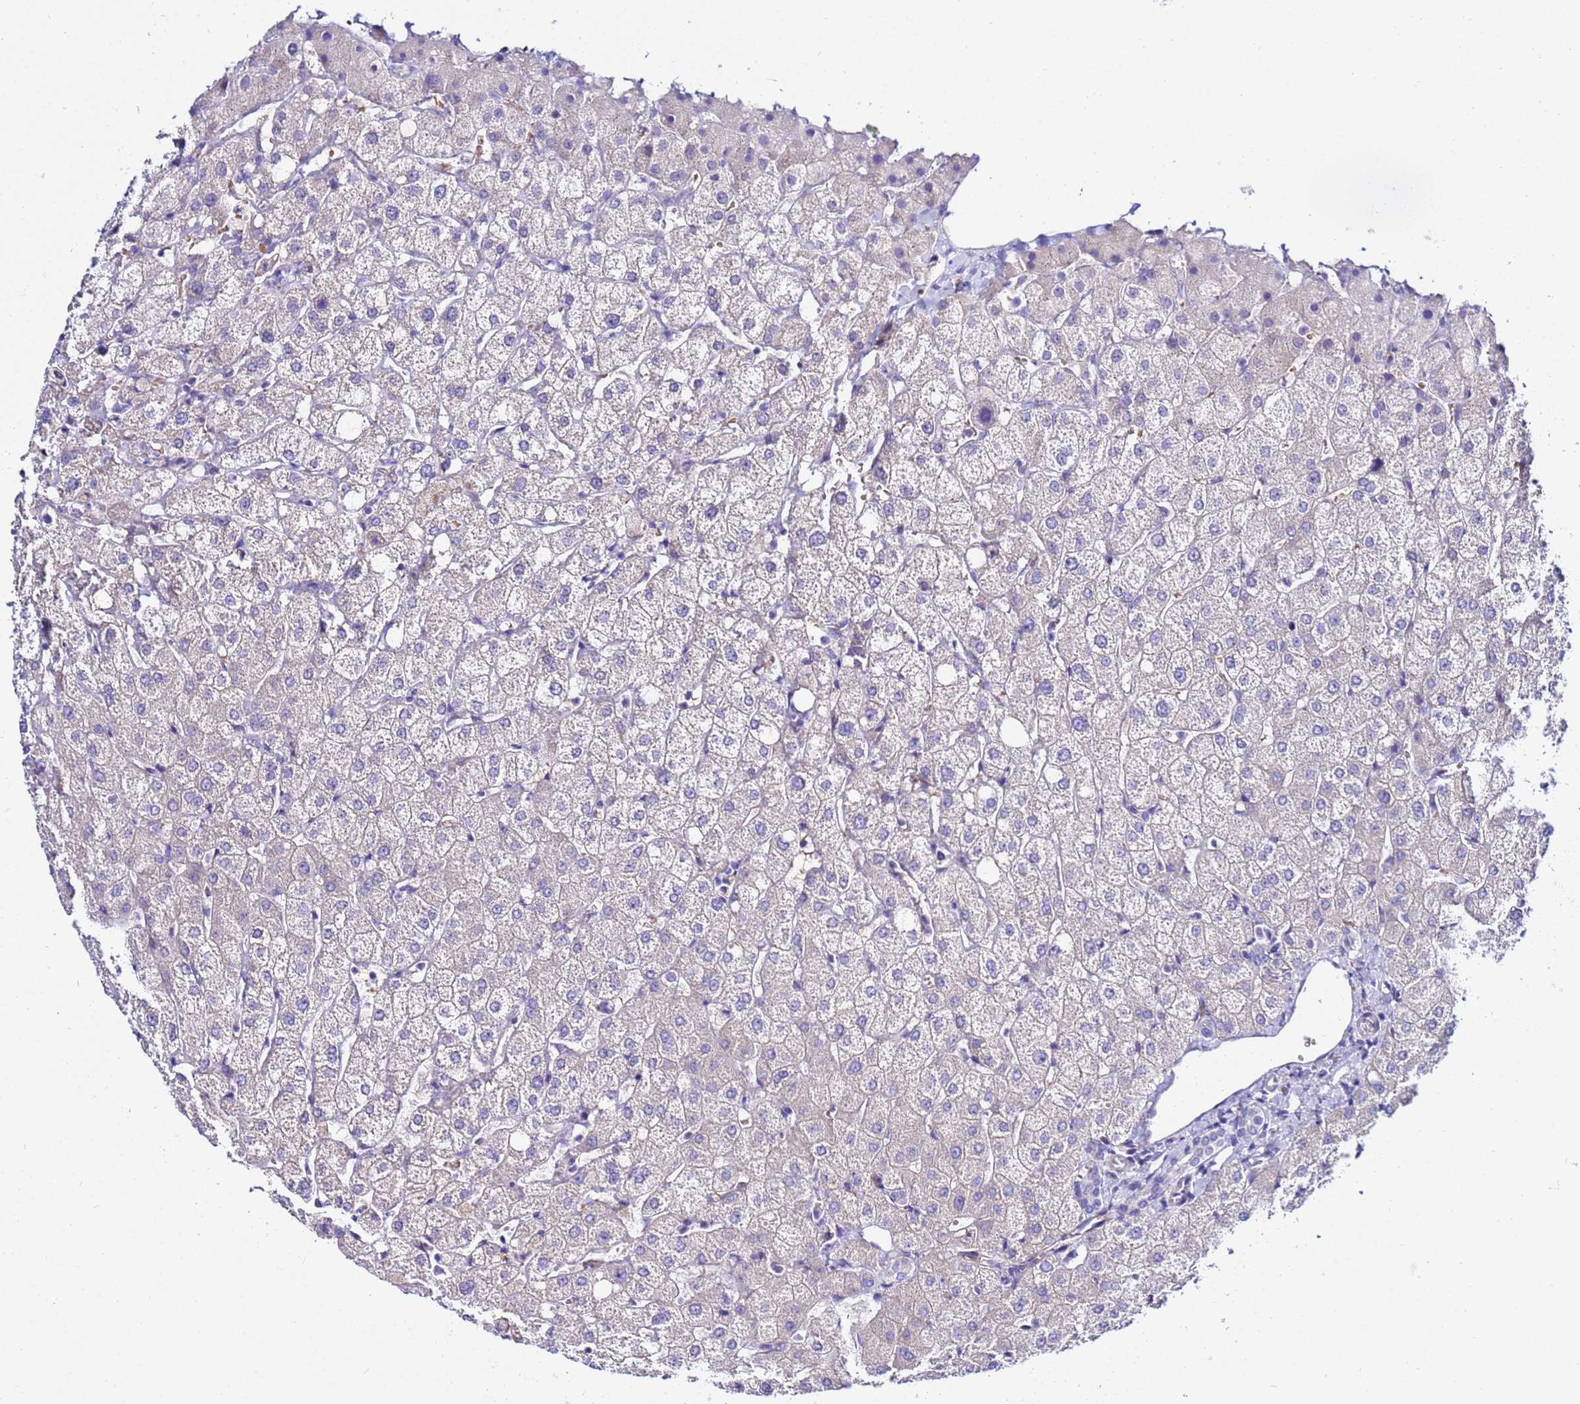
{"staining": {"intensity": "negative", "quantity": "none", "location": "none"}, "tissue": "liver", "cell_type": "Cholangiocytes", "image_type": "normal", "snomed": [{"axis": "morphology", "description": "Normal tissue, NOS"}, {"axis": "topography", "description": "Liver"}], "caption": "This is an IHC image of unremarkable human liver. There is no staining in cholangiocytes.", "gene": "USP18", "patient": {"sex": "female", "age": 54}}